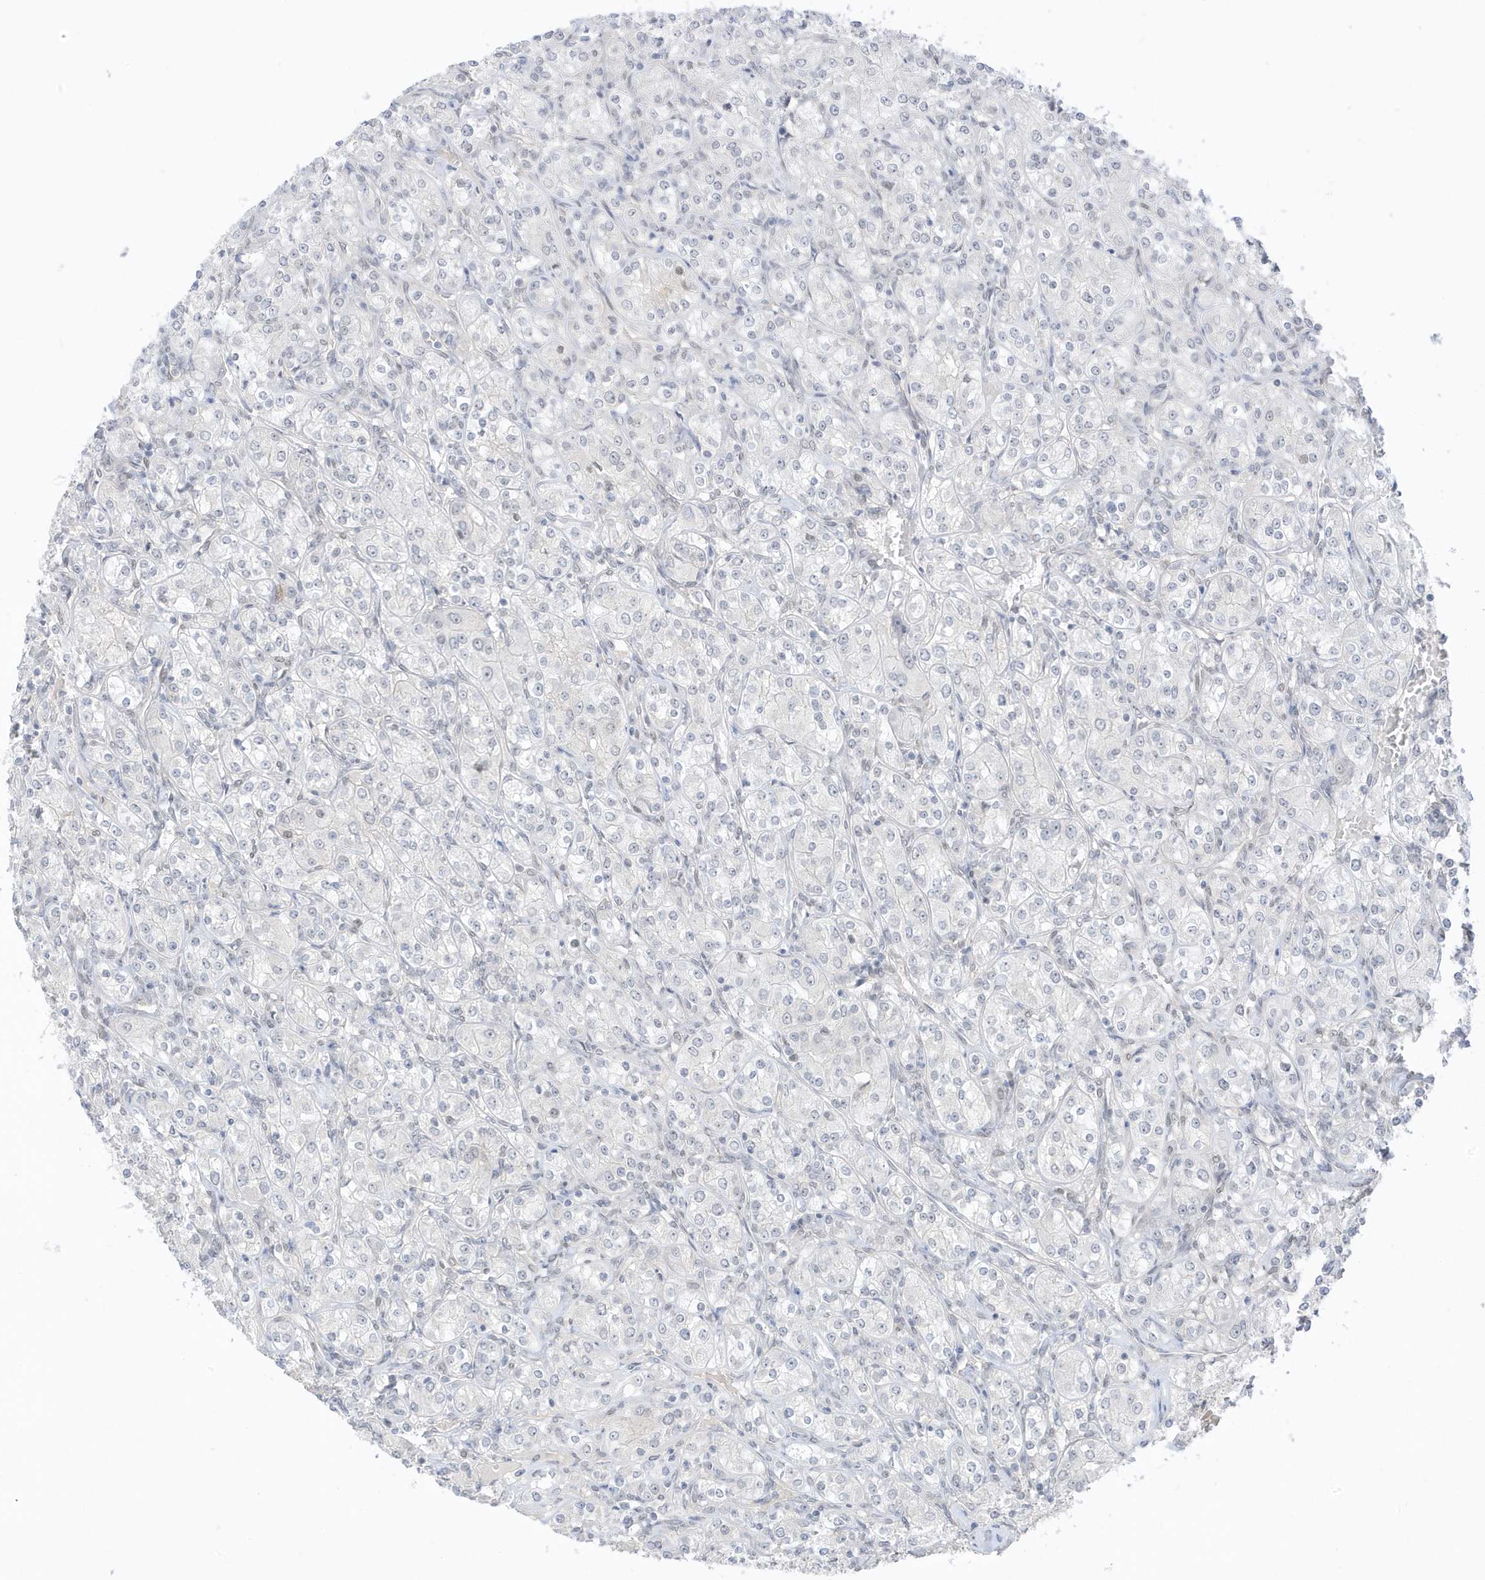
{"staining": {"intensity": "negative", "quantity": "none", "location": "none"}, "tissue": "renal cancer", "cell_type": "Tumor cells", "image_type": "cancer", "snomed": [{"axis": "morphology", "description": "Adenocarcinoma, NOS"}, {"axis": "topography", "description": "Kidney"}], "caption": "A high-resolution histopathology image shows immunohistochemistry staining of renal cancer, which exhibits no significant positivity in tumor cells.", "gene": "MSL3", "patient": {"sex": "male", "age": 77}}